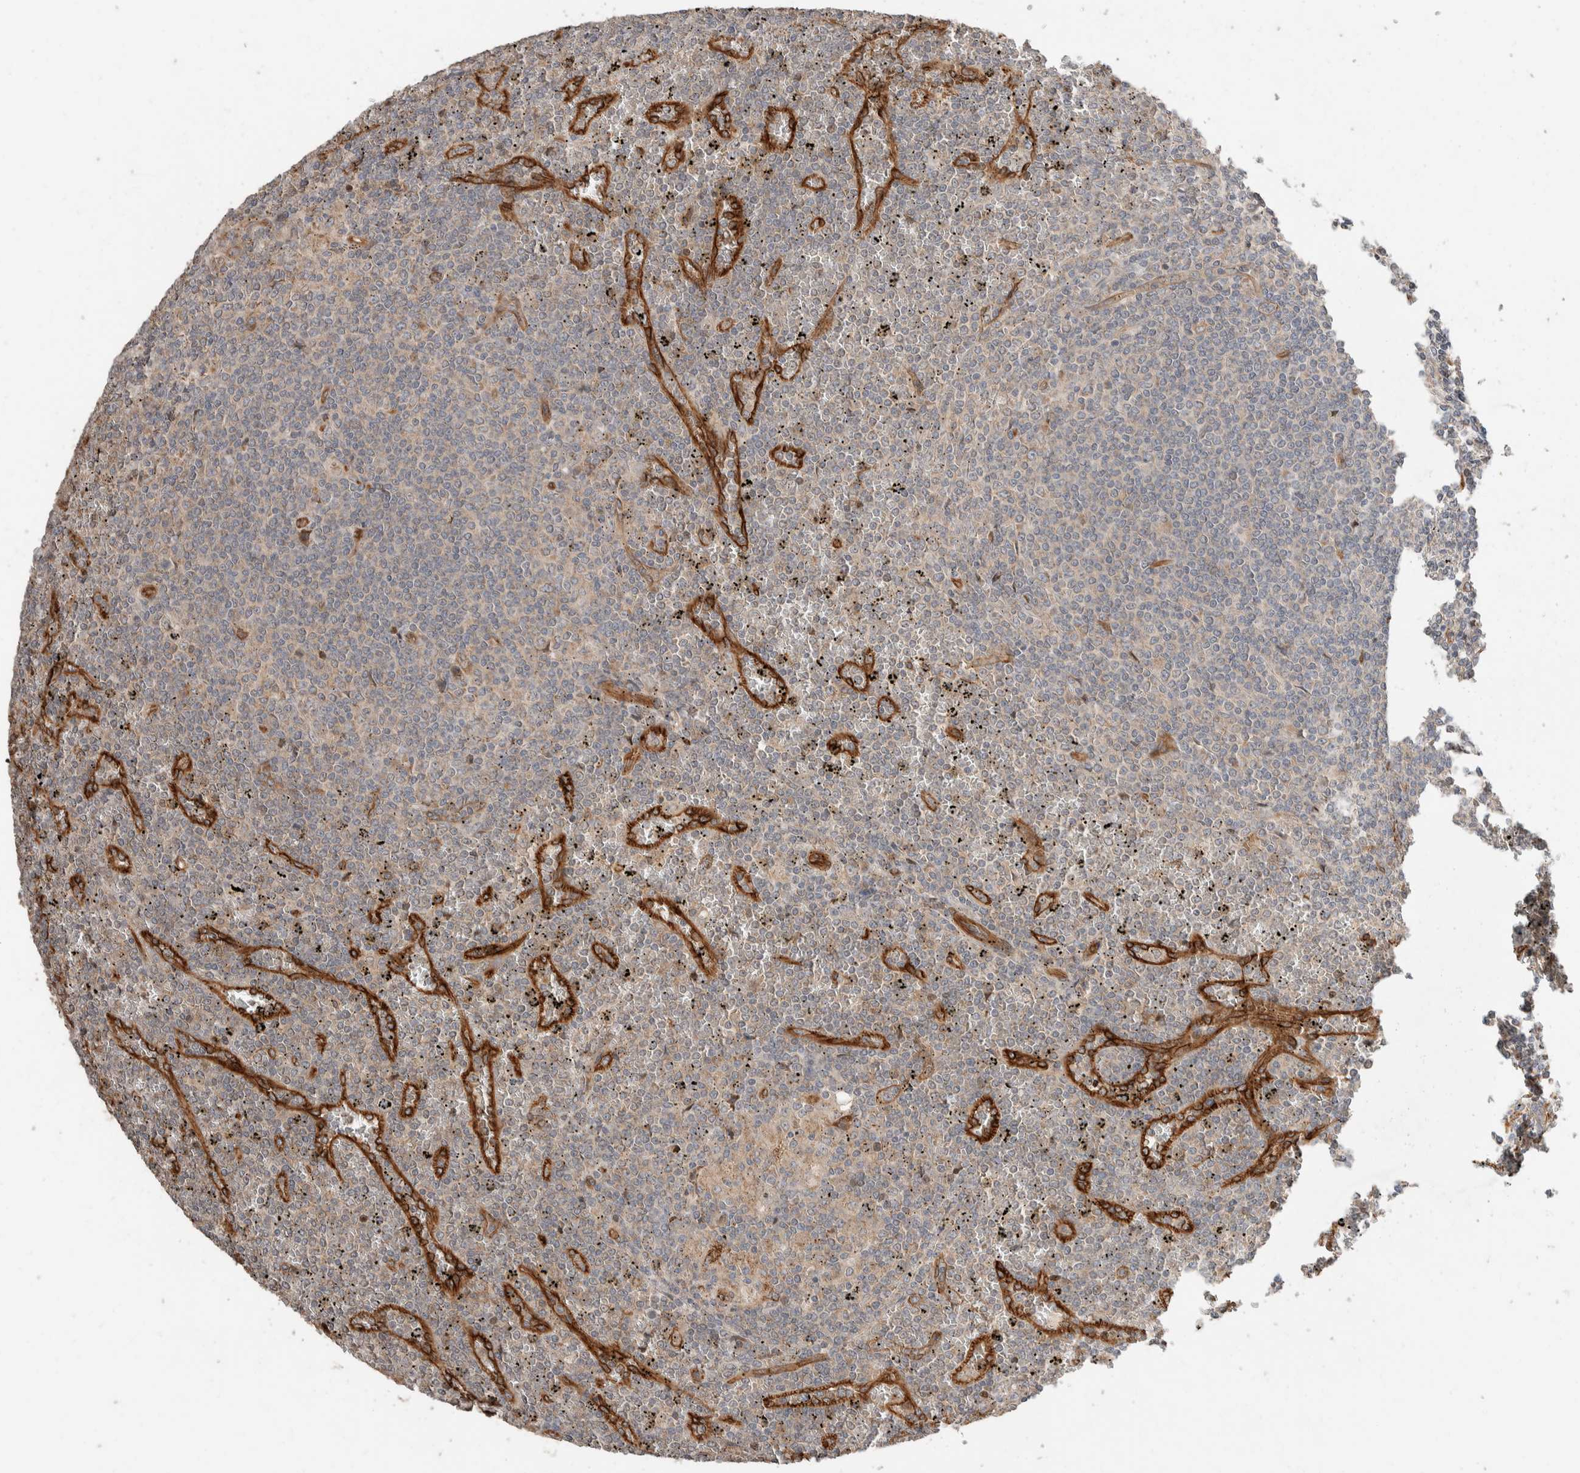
{"staining": {"intensity": "weak", "quantity": "<25%", "location": "cytoplasmic/membranous"}, "tissue": "lymphoma", "cell_type": "Tumor cells", "image_type": "cancer", "snomed": [{"axis": "morphology", "description": "Malignant lymphoma, non-Hodgkin's type, Low grade"}, {"axis": "topography", "description": "Spleen"}], "caption": "Lymphoma was stained to show a protein in brown. There is no significant expression in tumor cells.", "gene": "ERC1", "patient": {"sex": "female", "age": 19}}